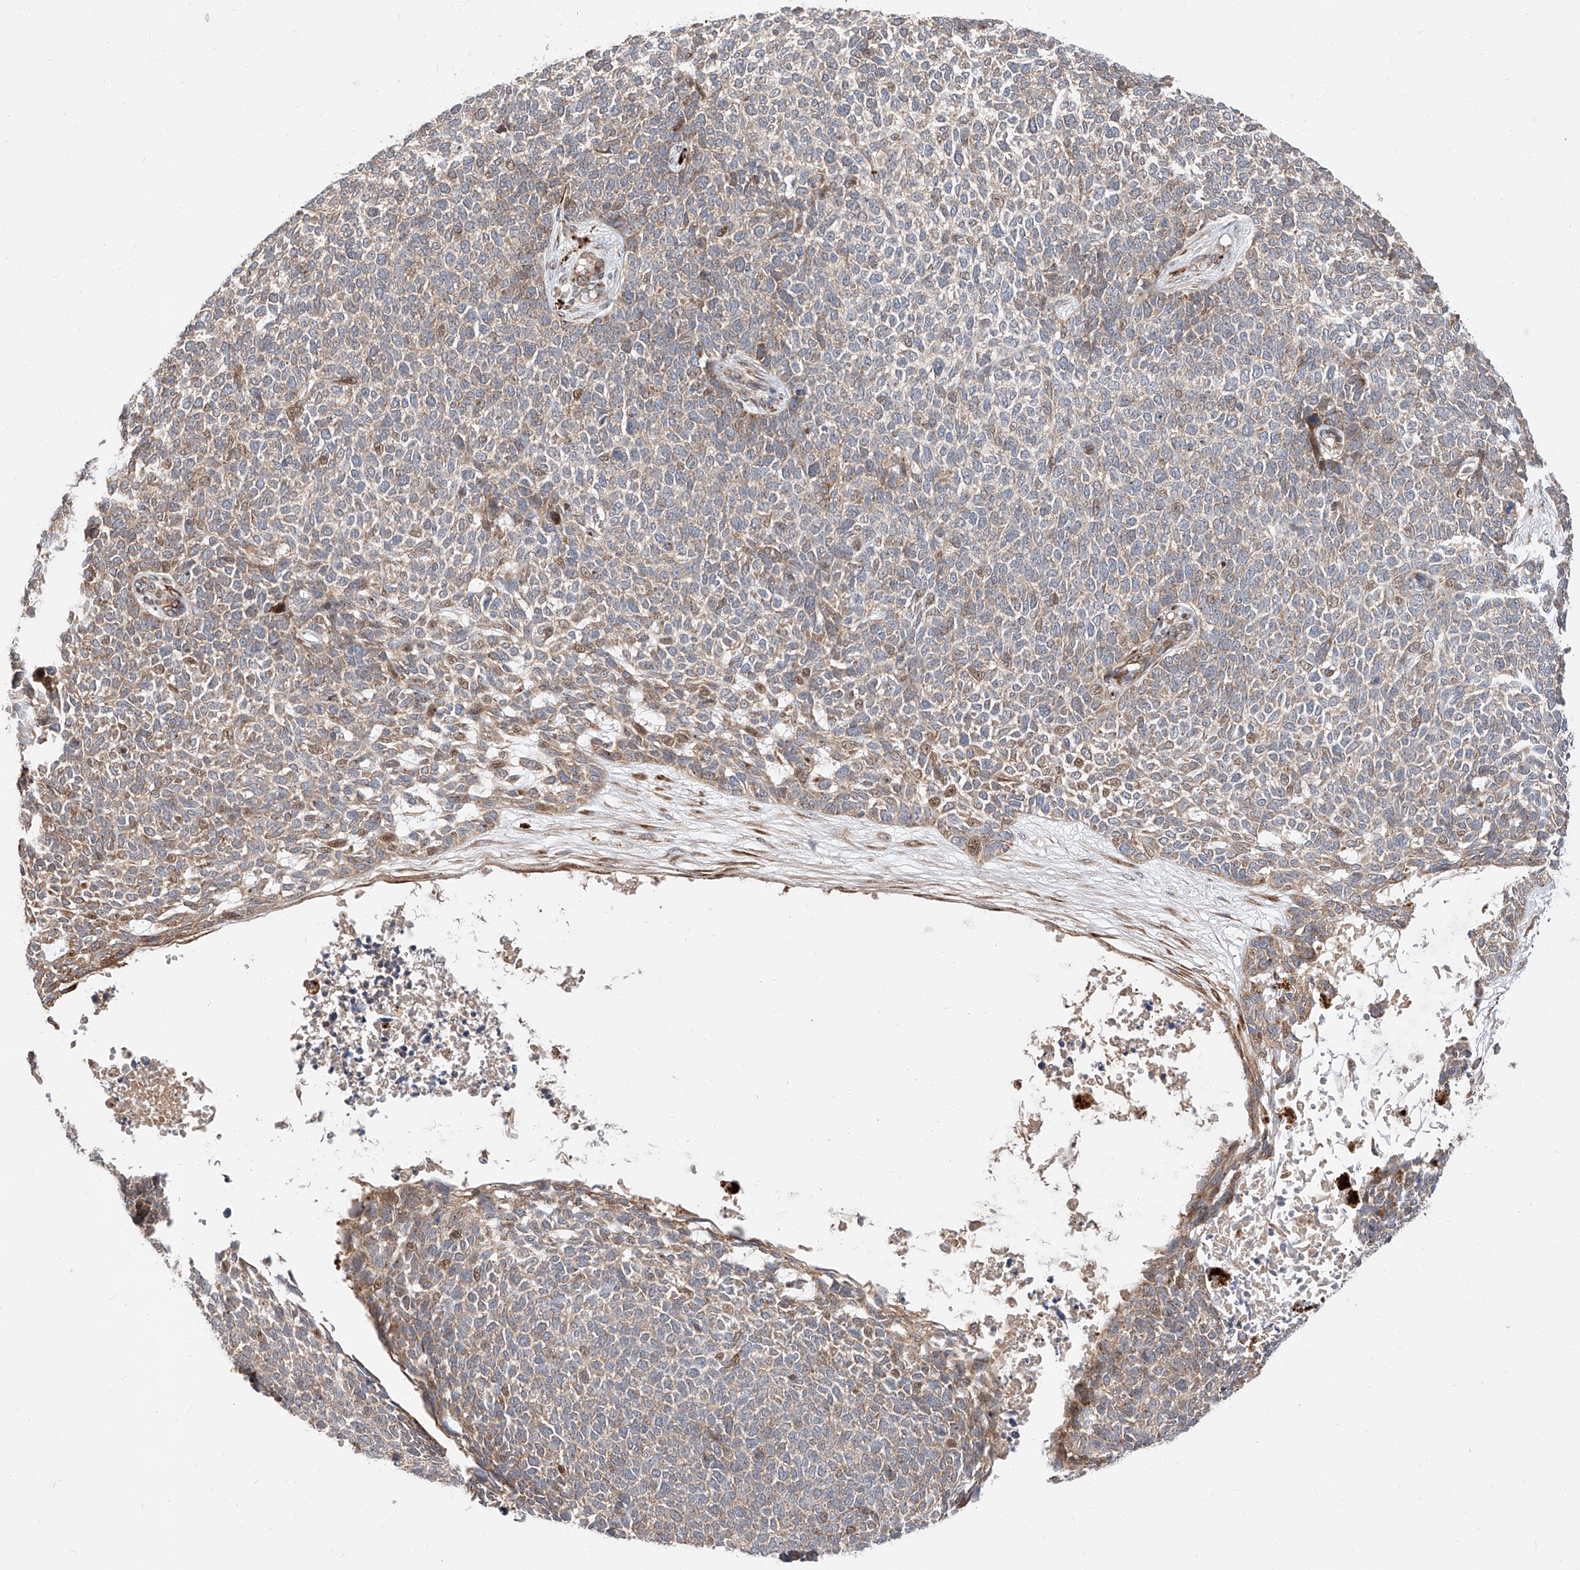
{"staining": {"intensity": "moderate", "quantity": "<25%", "location": "cytoplasmic/membranous"}, "tissue": "skin cancer", "cell_type": "Tumor cells", "image_type": "cancer", "snomed": [{"axis": "morphology", "description": "Basal cell carcinoma"}, {"axis": "topography", "description": "Skin"}], "caption": "The histopathology image reveals immunohistochemical staining of basal cell carcinoma (skin). There is moderate cytoplasmic/membranous expression is present in about <25% of tumor cells.", "gene": "DIRAS3", "patient": {"sex": "female", "age": 84}}